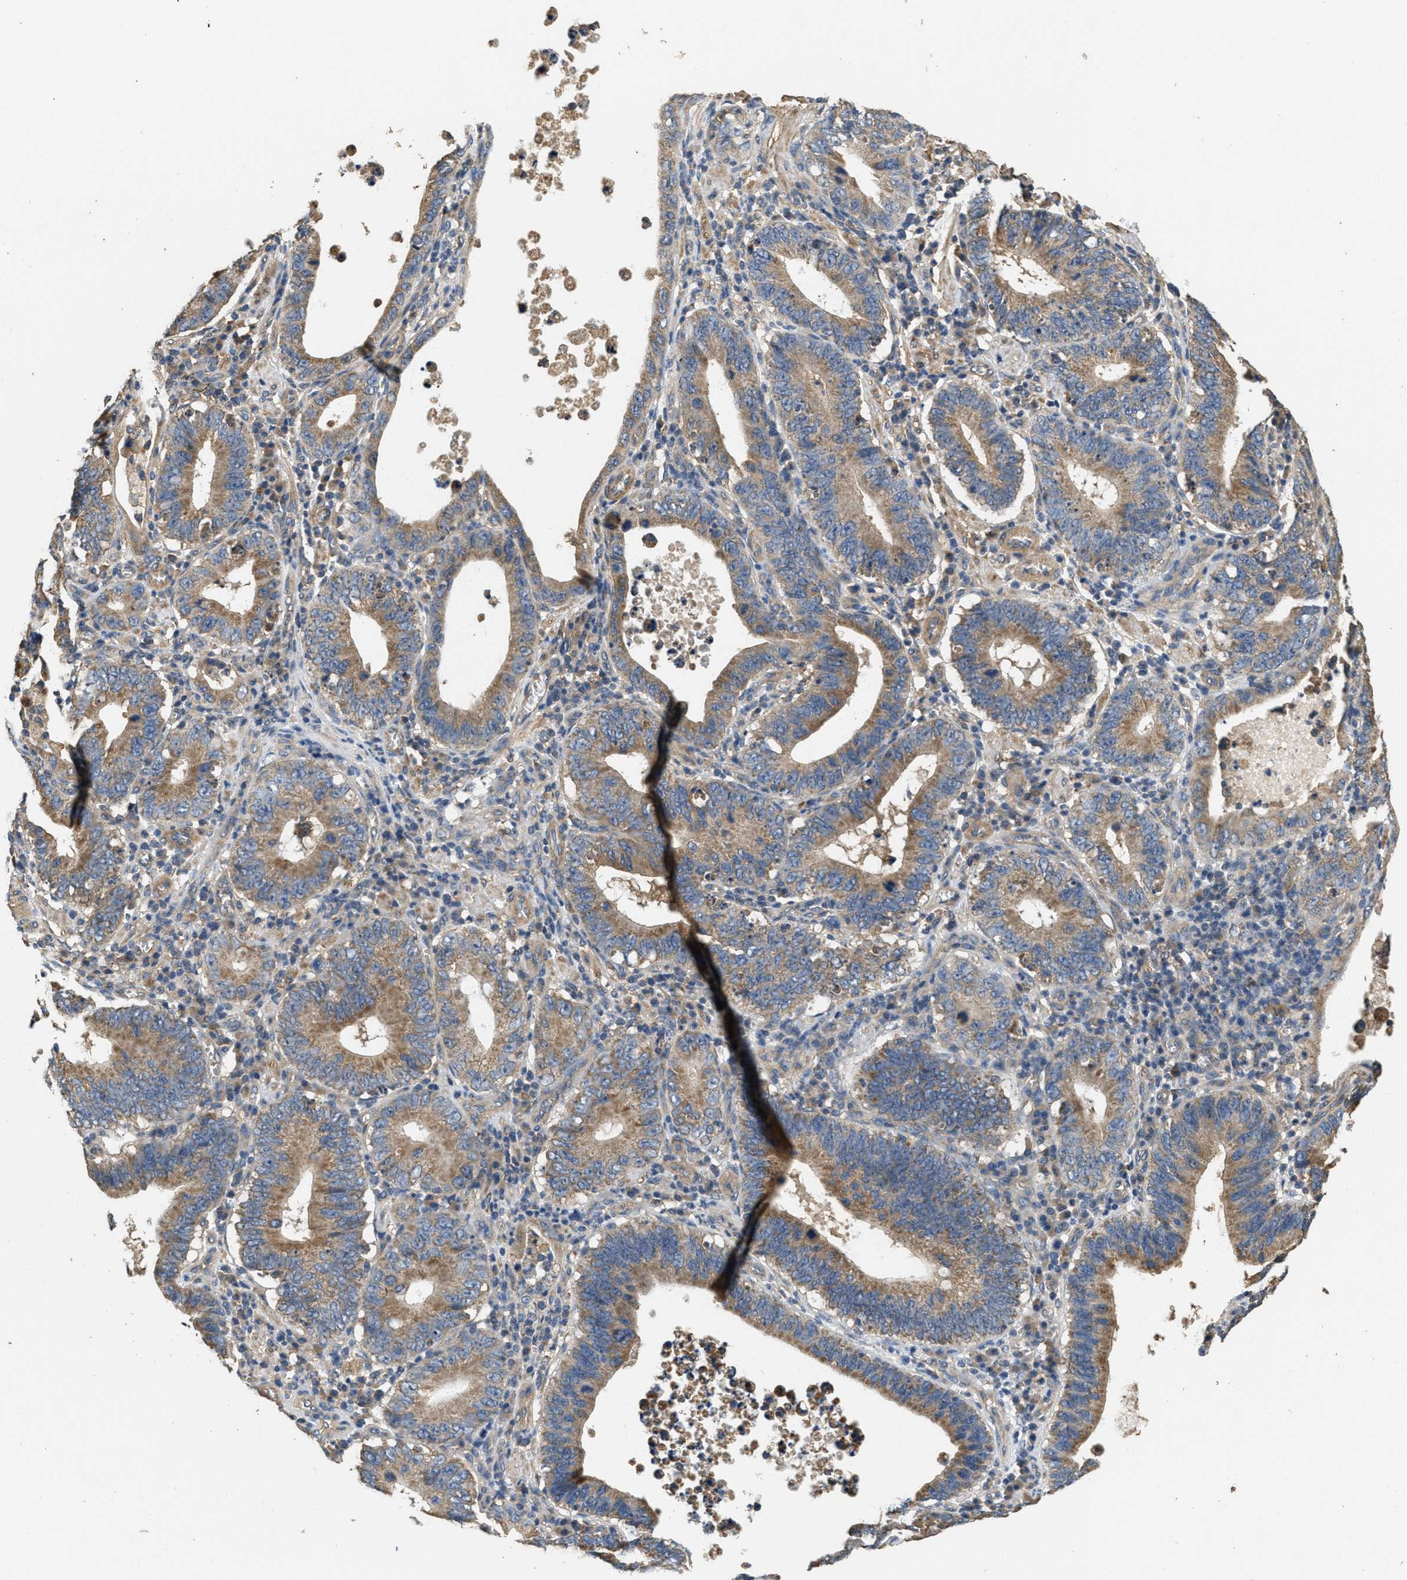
{"staining": {"intensity": "moderate", "quantity": ">75%", "location": "cytoplasmic/membranous"}, "tissue": "stomach cancer", "cell_type": "Tumor cells", "image_type": "cancer", "snomed": [{"axis": "morphology", "description": "Adenocarcinoma, NOS"}, {"axis": "topography", "description": "Stomach"}, {"axis": "topography", "description": "Gastric cardia"}], "caption": "About >75% of tumor cells in stomach cancer exhibit moderate cytoplasmic/membranous protein staining as visualized by brown immunohistochemical staining.", "gene": "THBS2", "patient": {"sex": "male", "age": 59}}